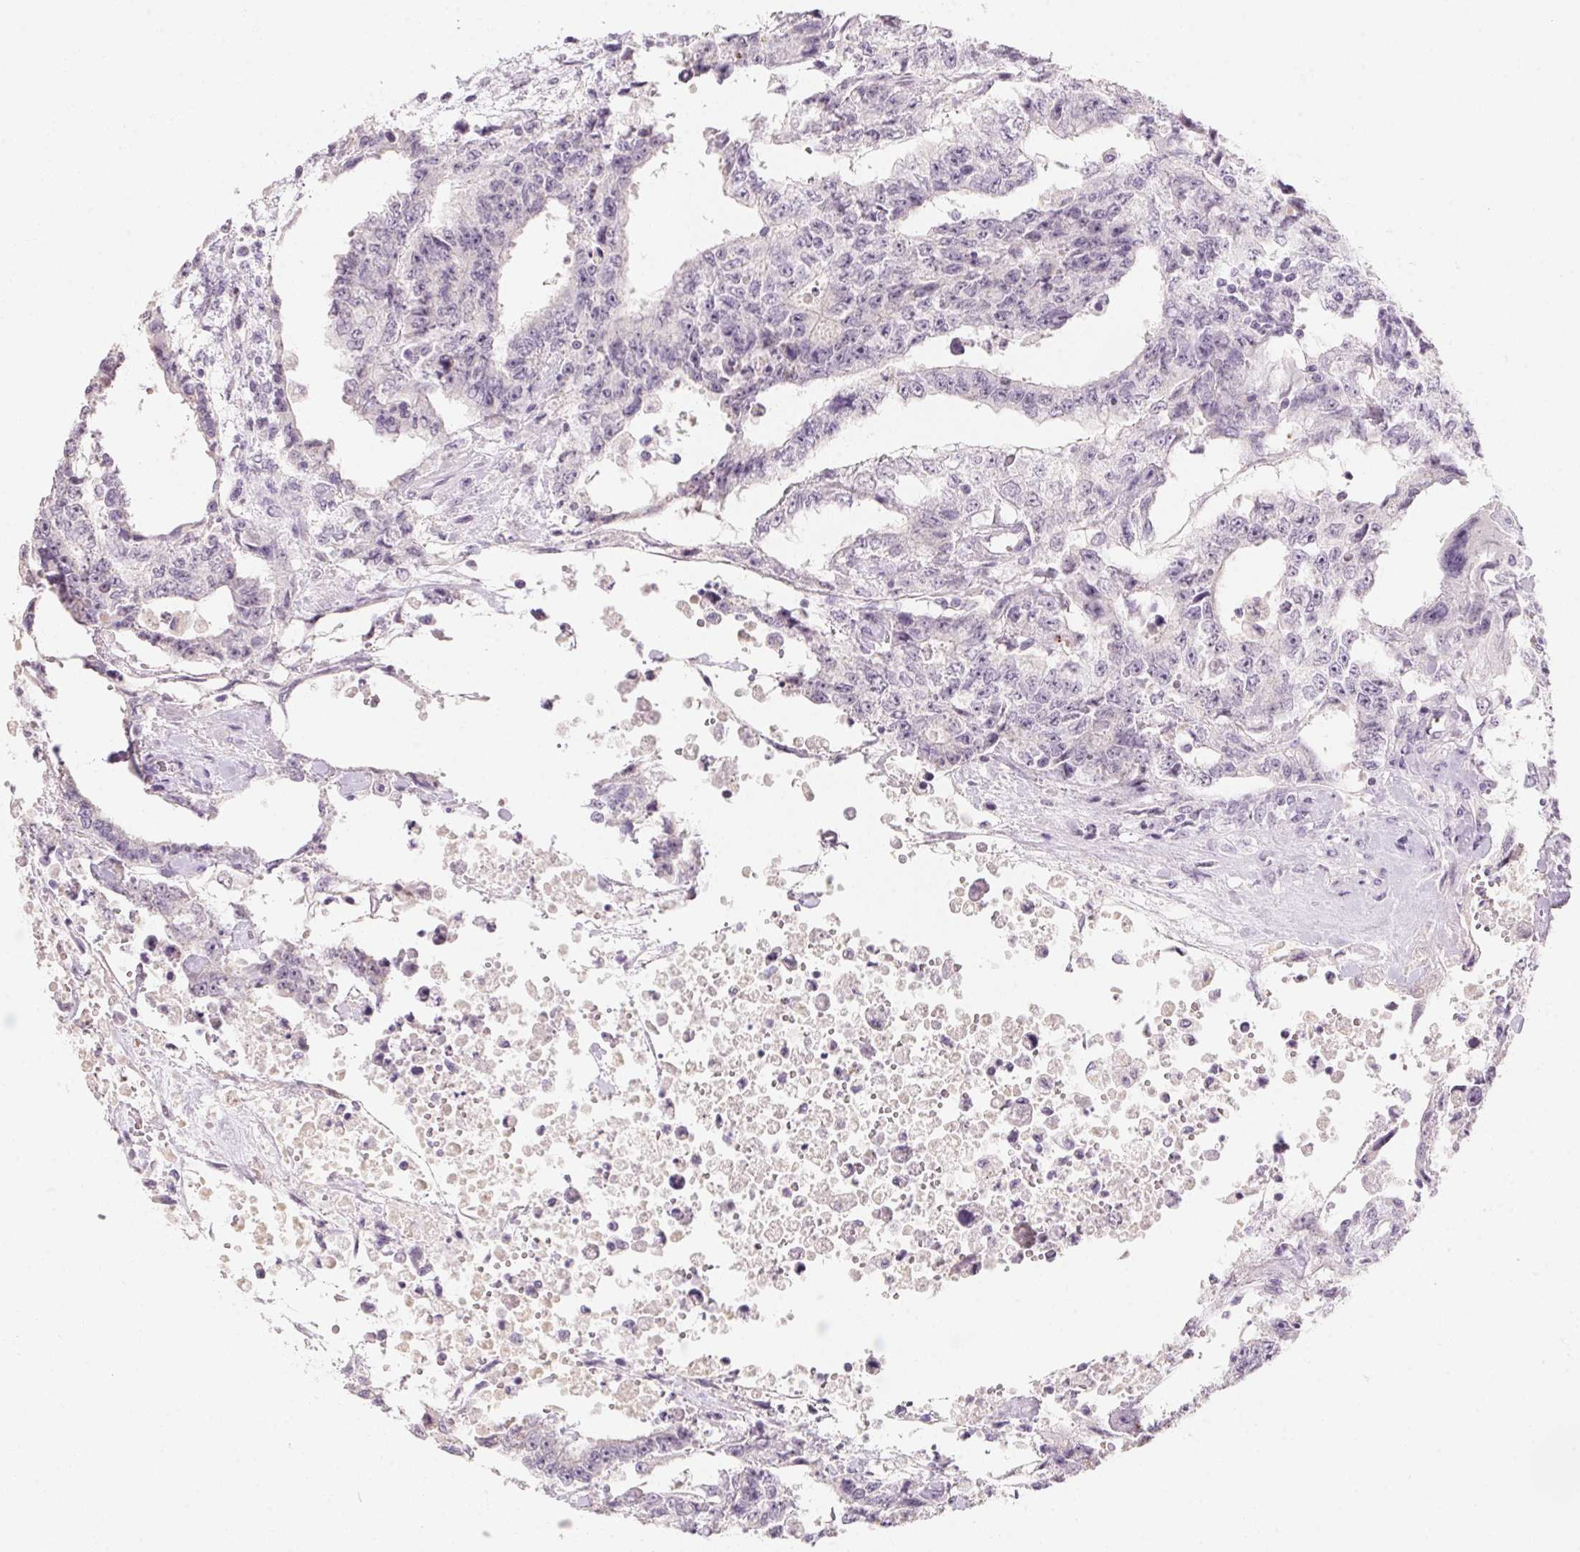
{"staining": {"intensity": "negative", "quantity": "none", "location": "none"}, "tissue": "testis cancer", "cell_type": "Tumor cells", "image_type": "cancer", "snomed": [{"axis": "morphology", "description": "Carcinoma, Embryonal, NOS"}, {"axis": "topography", "description": "Testis"}], "caption": "This is a histopathology image of immunohistochemistry staining of testis embryonal carcinoma, which shows no positivity in tumor cells.", "gene": "CAPZA3", "patient": {"sex": "male", "age": 24}}